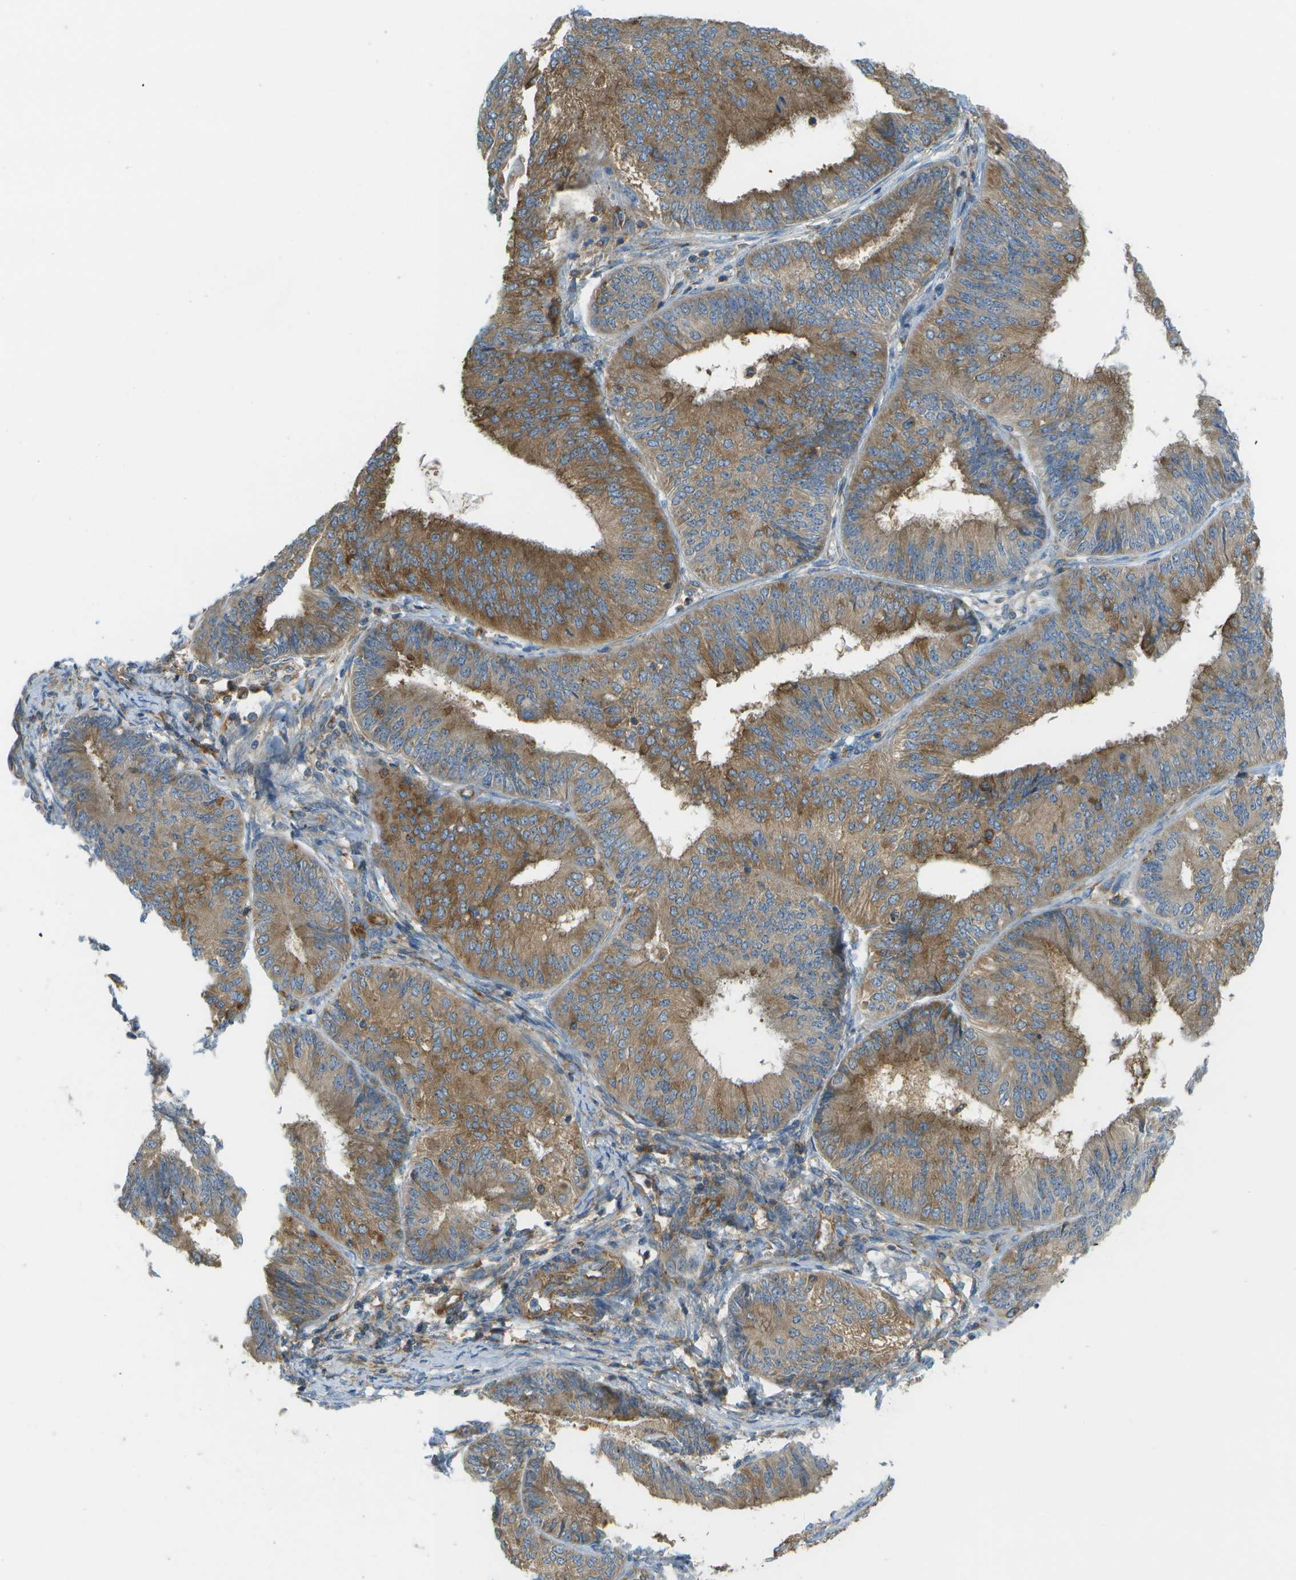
{"staining": {"intensity": "moderate", "quantity": ">75%", "location": "cytoplasmic/membranous"}, "tissue": "endometrial cancer", "cell_type": "Tumor cells", "image_type": "cancer", "snomed": [{"axis": "morphology", "description": "Adenocarcinoma, NOS"}, {"axis": "topography", "description": "Endometrium"}], "caption": "Protein staining reveals moderate cytoplasmic/membranous positivity in about >75% of tumor cells in adenocarcinoma (endometrial).", "gene": "WNK2", "patient": {"sex": "female", "age": 58}}